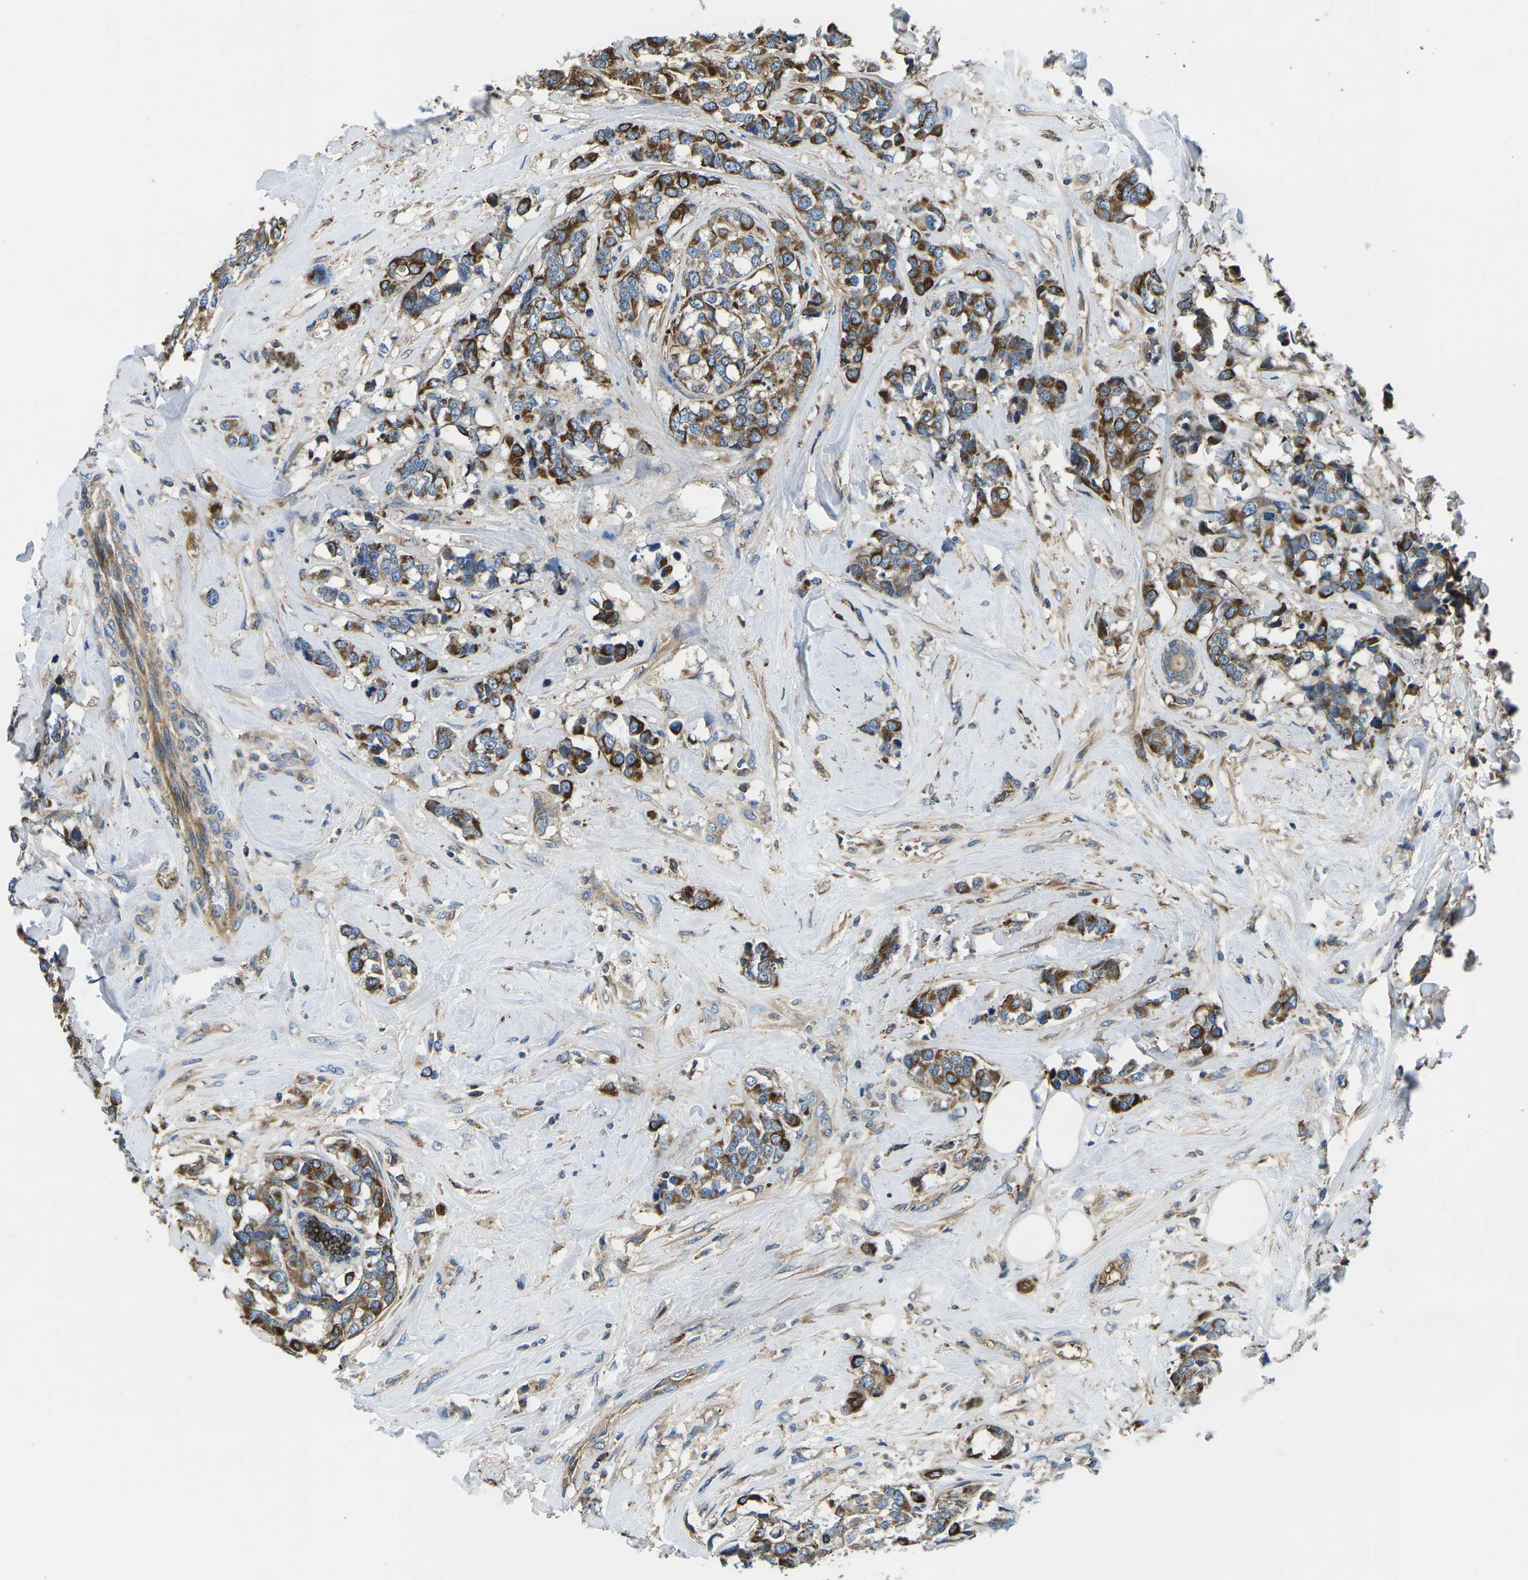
{"staining": {"intensity": "strong", "quantity": "25%-75%", "location": "cytoplasmic/membranous"}, "tissue": "breast cancer", "cell_type": "Tumor cells", "image_type": "cancer", "snomed": [{"axis": "morphology", "description": "Lobular carcinoma"}, {"axis": "topography", "description": "Breast"}], "caption": "High-magnification brightfield microscopy of breast cancer stained with DAB (brown) and counterstained with hematoxylin (blue). tumor cells exhibit strong cytoplasmic/membranous positivity is seen in about25%-75% of cells. The protein is stained brown, and the nuclei are stained in blue (DAB IHC with brightfield microscopy, high magnification).", "gene": "KCNJ15", "patient": {"sex": "female", "age": 59}}